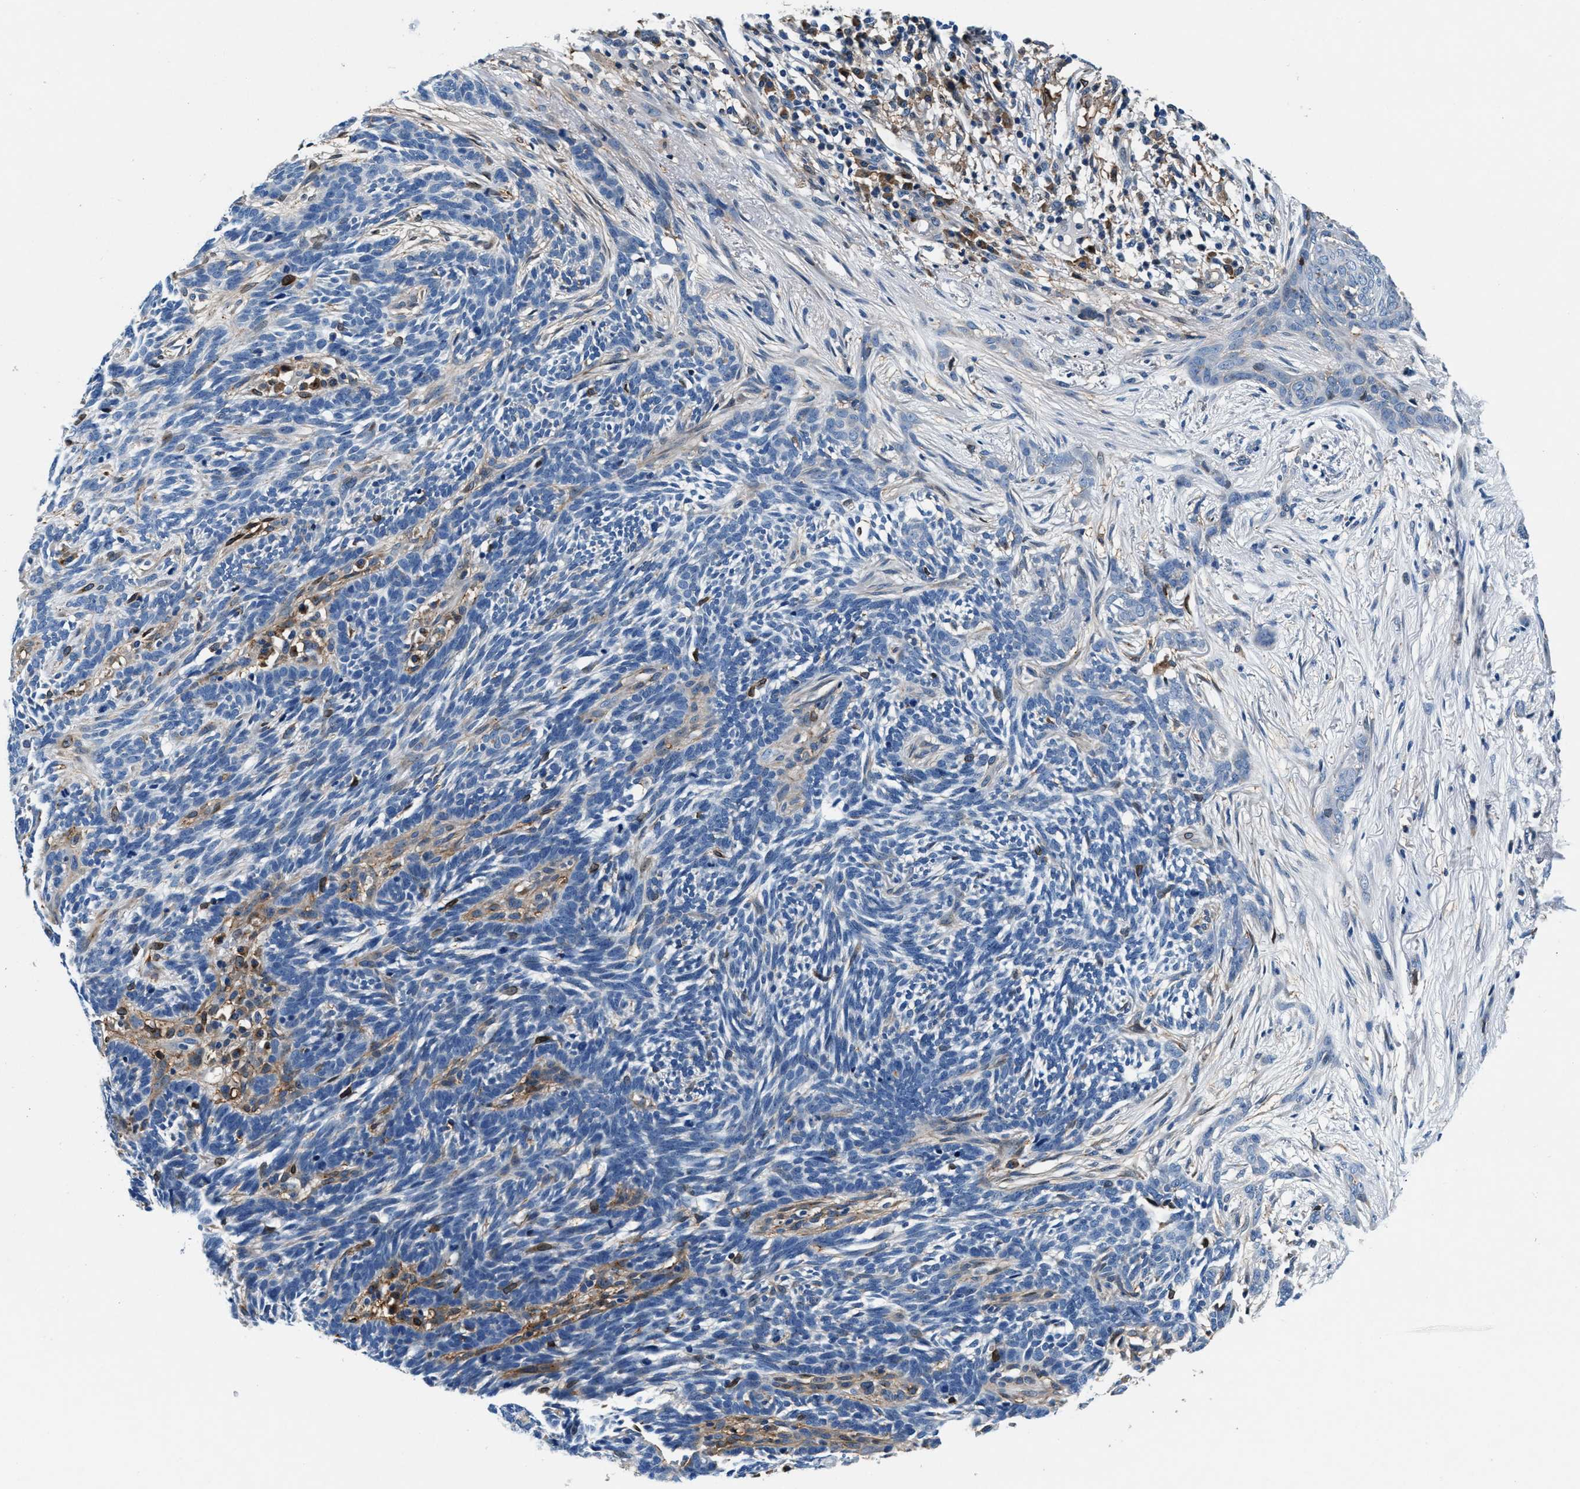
{"staining": {"intensity": "negative", "quantity": "none", "location": "none"}, "tissue": "skin cancer", "cell_type": "Tumor cells", "image_type": "cancer", "snomed": [{"axis": "morphology", "description": "Basal cell carcinoma"}, {"axis": "morphology", "description": "Adnexal tumor, benign"}, {"axis": "topography", "description": "Skin"}], "caption": "Basal cell carcinoma (skin) was stained to show a protein in brown. There is no significant staining in tumor cells.", "gene": "SLFN11", "patient": {"sex": "female", "age": 42}}